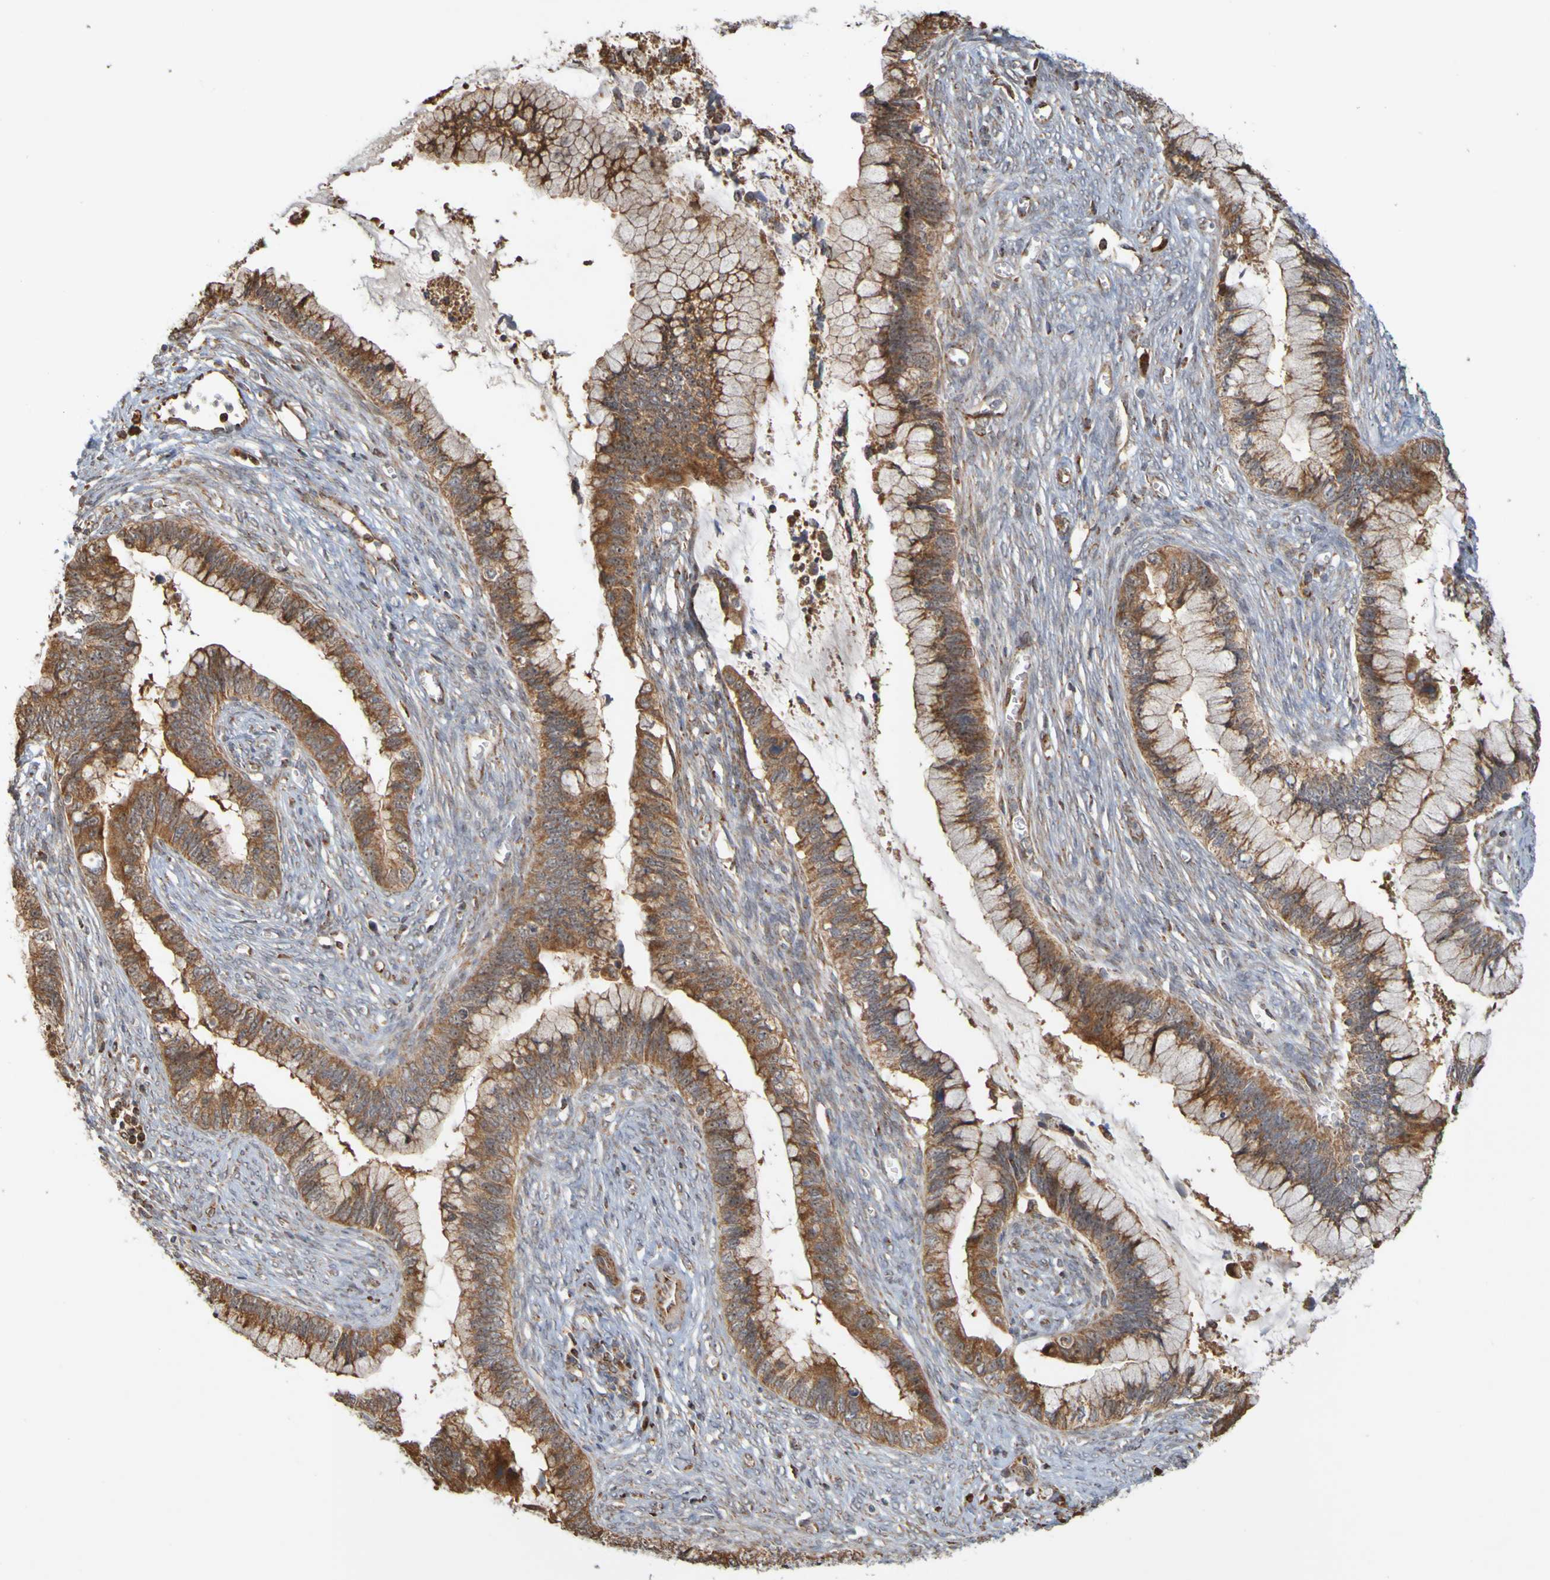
{"staining": {"intensity": "moderate", "quantity": ">75%", "location": "cytoplasmic/membranous"}, "tissue": "cervical cancer", "cell_type": "Tumor cells", "image_type": "cancer", "snomed": [{"axis": "morphology", "description": "Adenocarcinoma, NOS"}, {"axis": "topography", "description": "Cervix"}], "caption": "Moderate cytoplasmic/membranous expression is identified in about >75% of tumor cells in cervical adenocarcinoma.", "gene": "TMBIM1", "patient": {"sex": "female", "age": 44}}